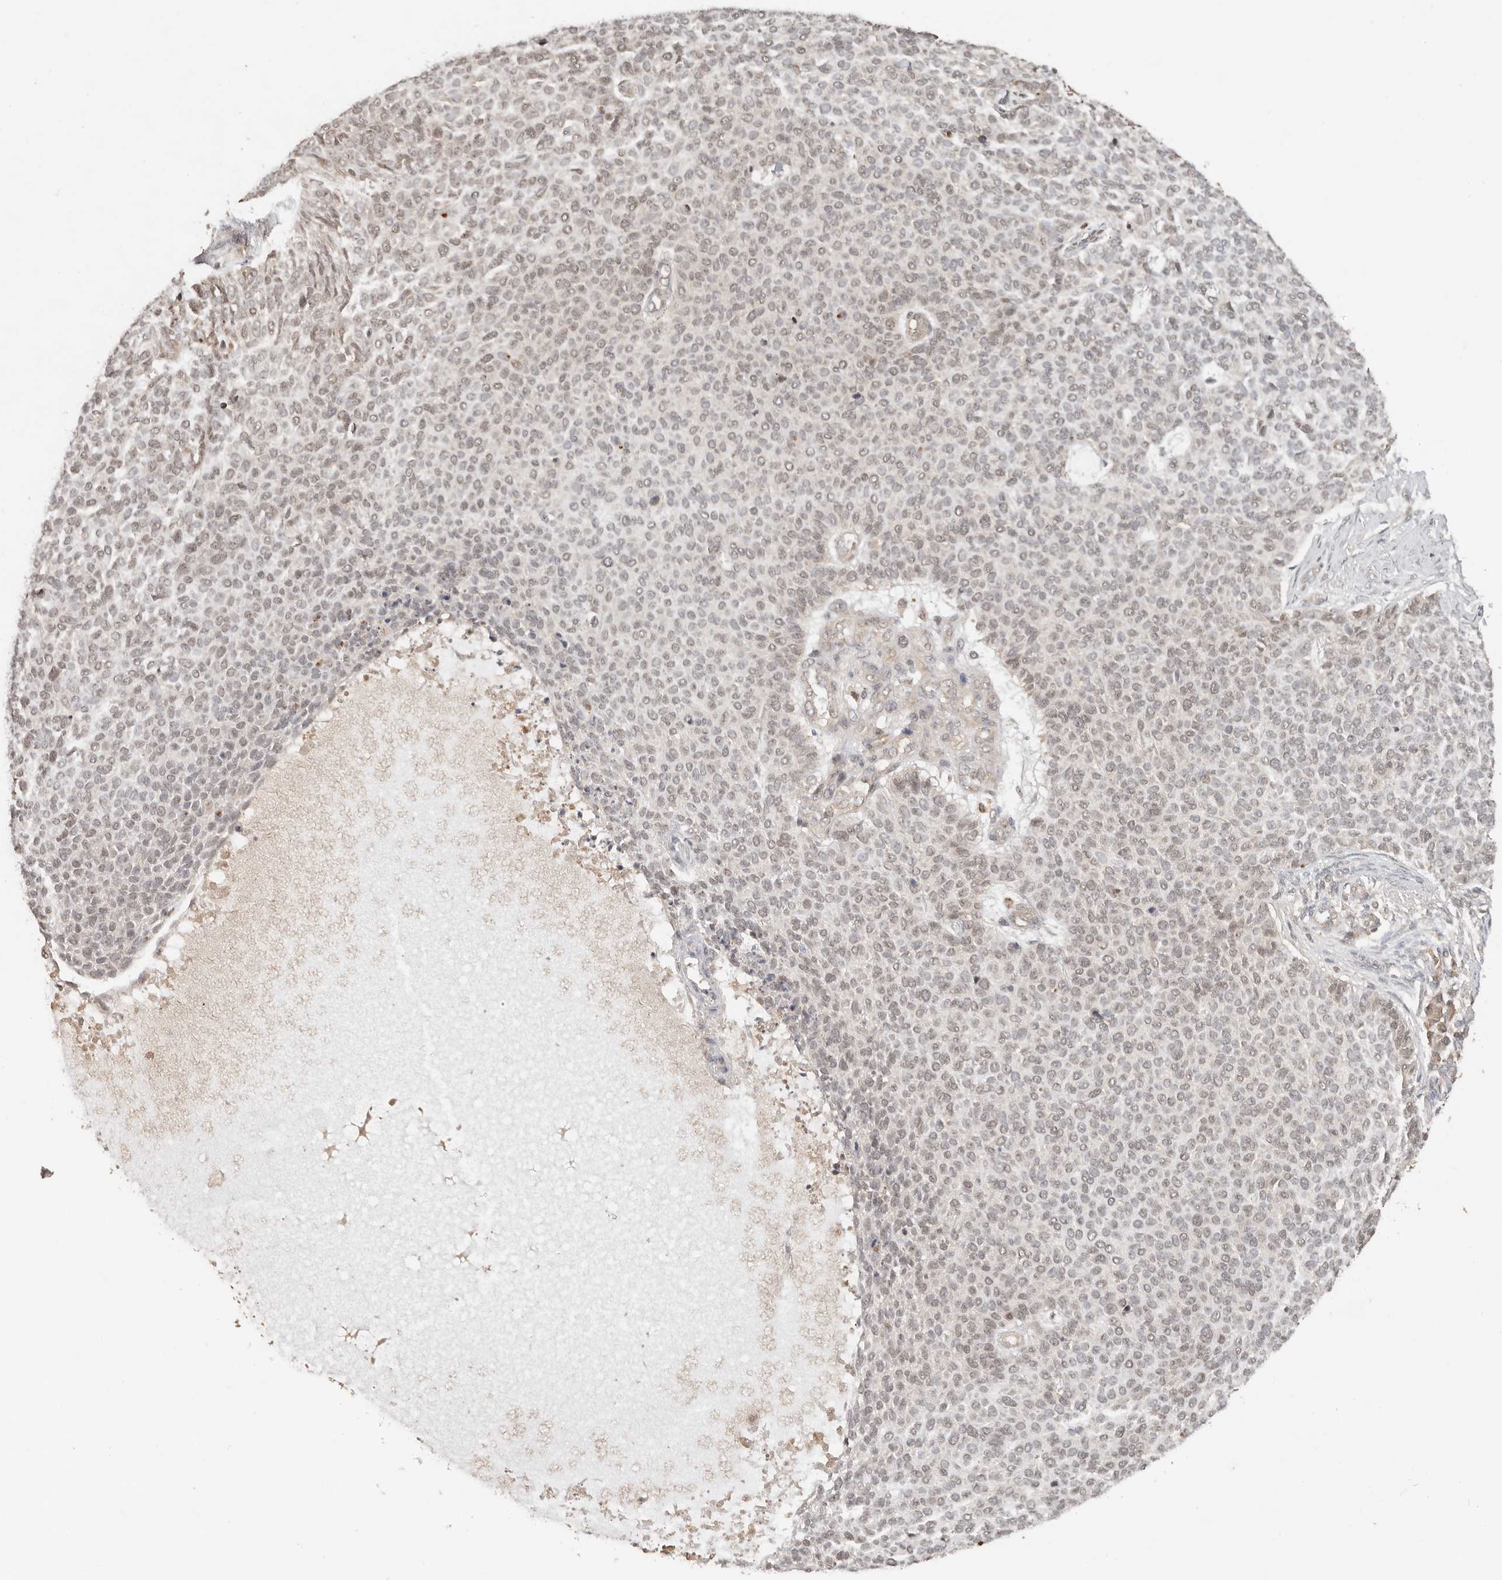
{"staining": {"intensity": "weak", "quantity": "25%-75%", "location": "nuclear"}, "tissue": "skin cancer", "cell_type": "Tumor cells", "image_type": "cancer", "snomed": [{"axis": "morphology", "description": "Normal tissue, NOS"}, {"axis": "morphology", "description": "Basal cell carcinoma"}, {"axis": "topography", "description": "Skin"}], "caption": "High-magnification brightfield microscopy of skin basal cell carcinoma stained with DAB (brown) and counterstained with hematoxylin (blue). tumor cells exhibit weak nuclear positivity is appreciated in approximately25%-75% of cells. The staining is performed using DAB brown chromogen to label protein expression. The nuclei are counter-stained blue using hematoxylin.", "gene": "PSMA5", "patient": {"sex": "male", "age": 50}}